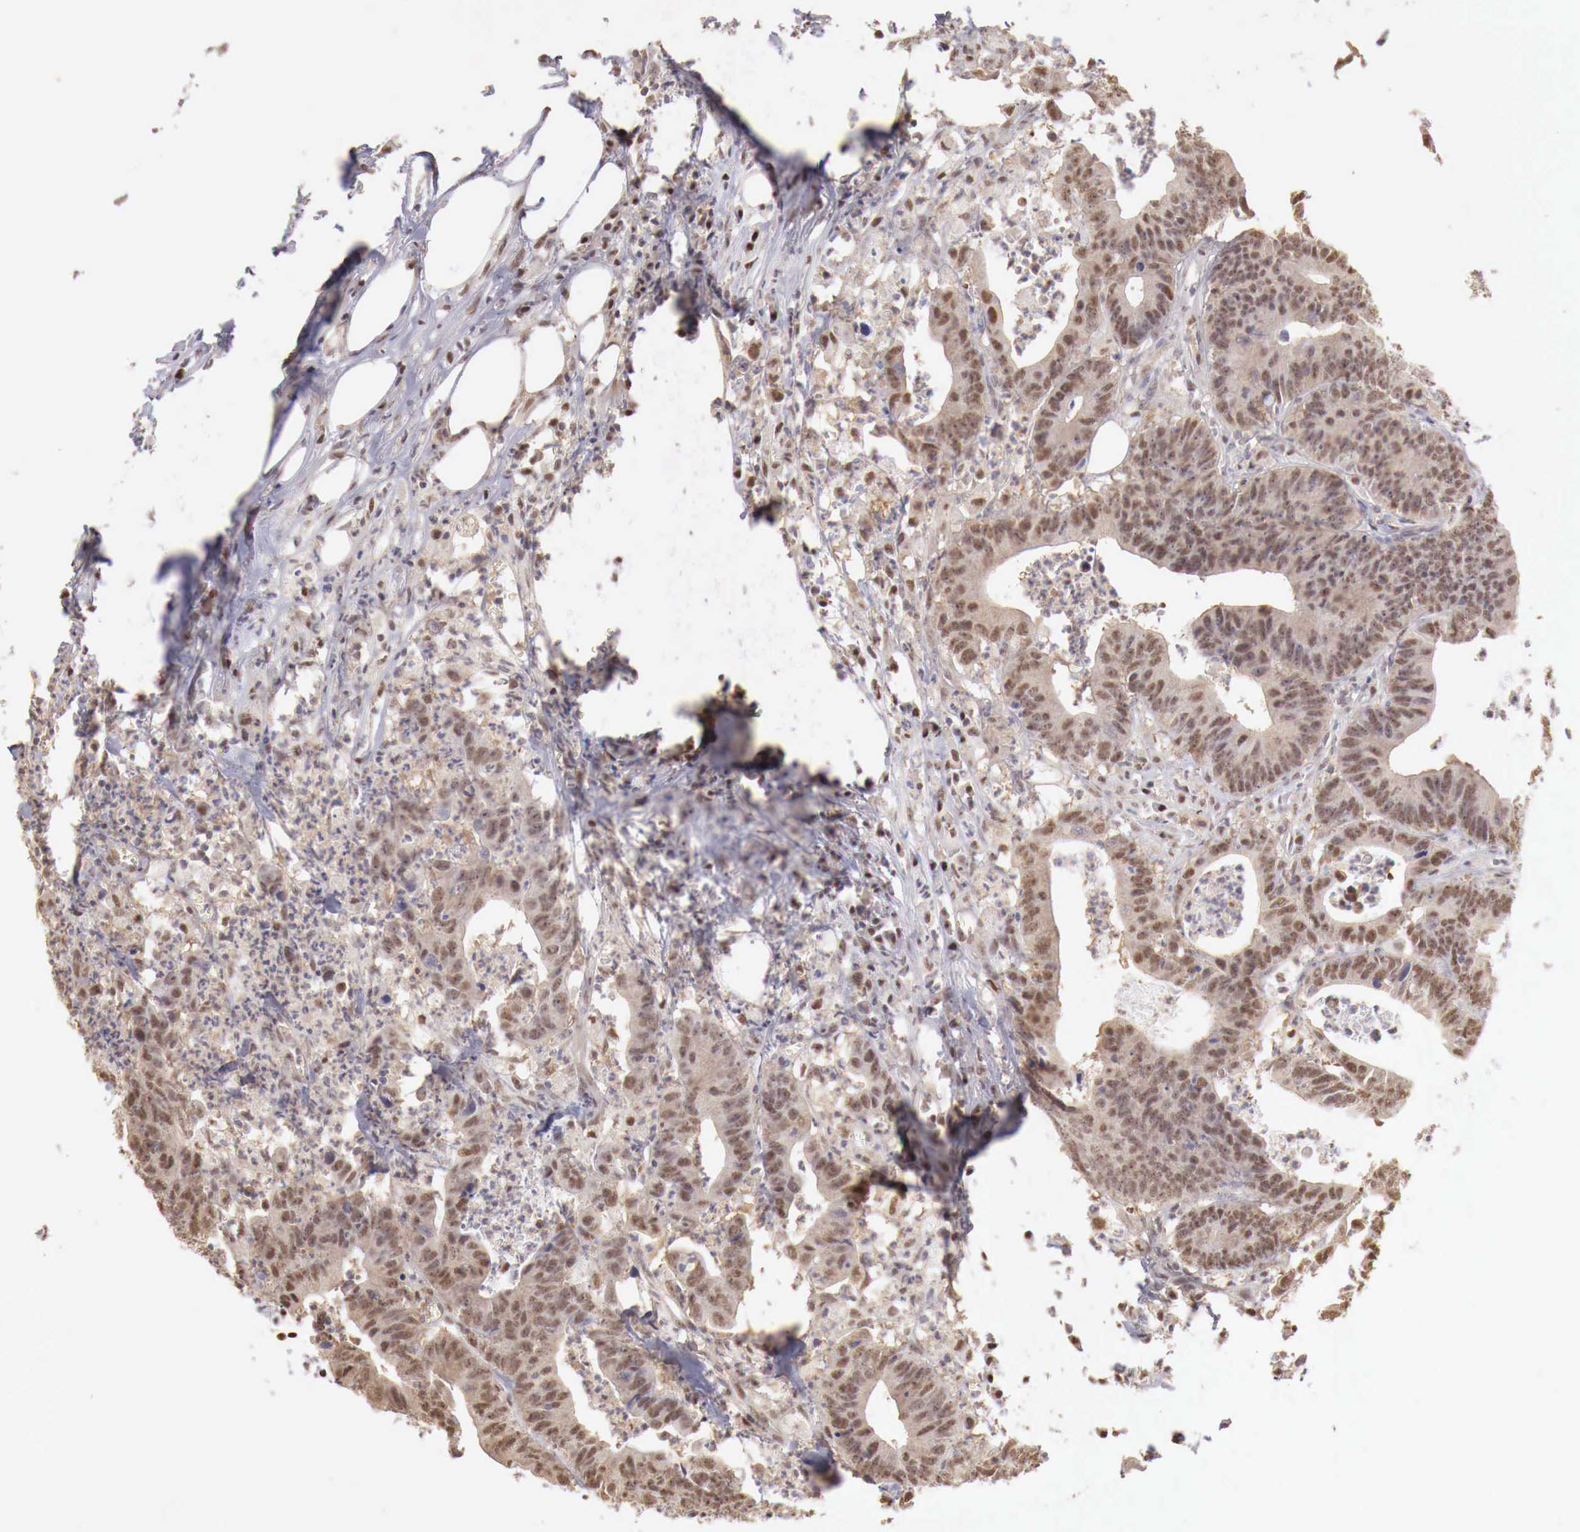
{"staining": {"intensity": "moderate", "quantity": "25%-75%", "location": "nuclear"}, "tissue": "colorectal cancer", "cell_type": "Tumor cells", "image_type": "cancer", "snomed": [{"axis": "morphology", "description": "Adenocarcinoma, NOS"}, {"axis": "topography", "description": "Colon"}], "caption": "Immunohistochemical staining of adenocarcinoma (colorectal) displays medium levels of moderate nuclear protein expression in approximately 25%-75% of tumor cells. The protein is stained brown, and the nuclei are stained in blue (DAB IHC with brightfield microscopy, high magnification).", "gene": "UBA1", "patient": {"sex": "male", "age": 55}}